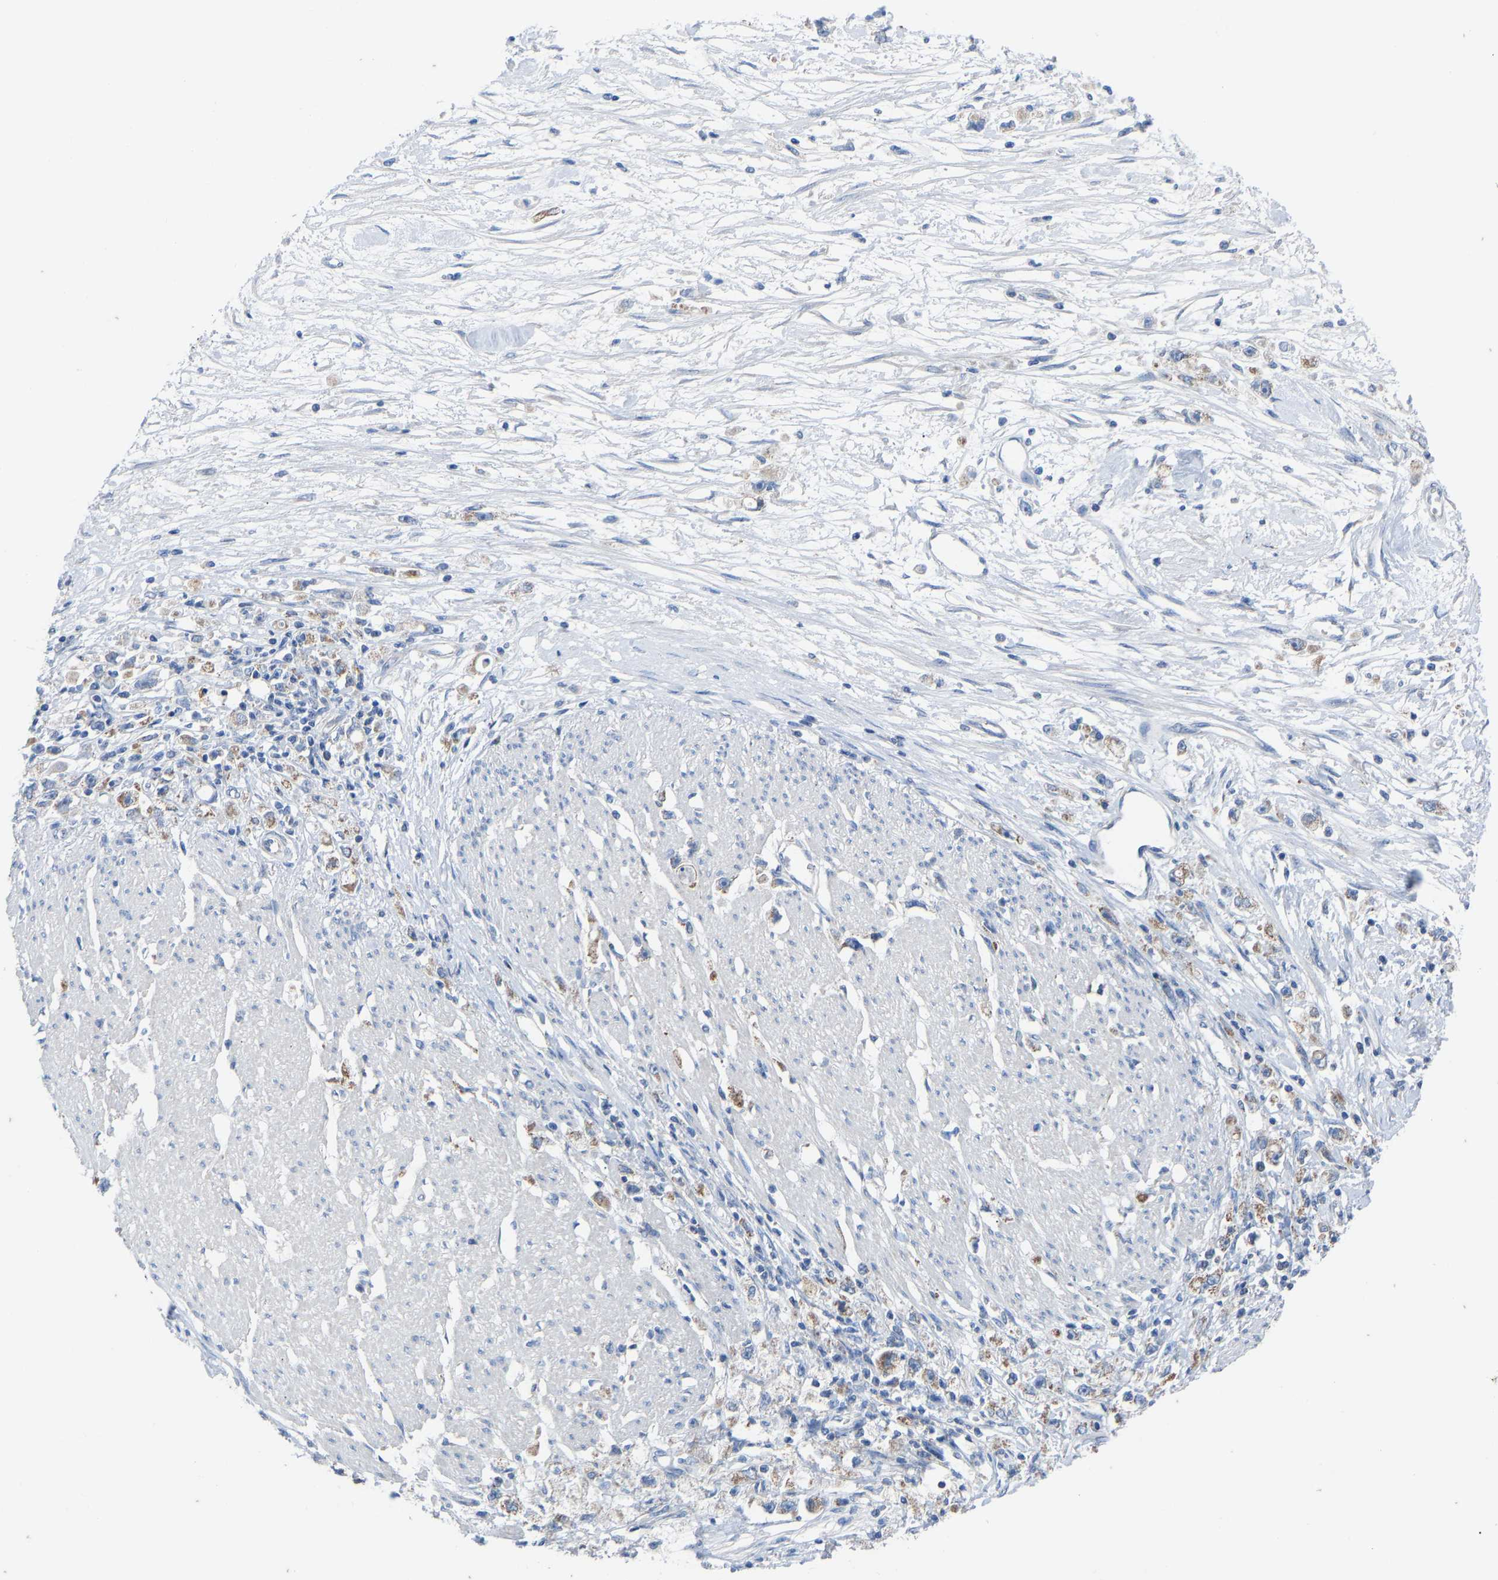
{"staining": {"intensity": "moderate", "quantity": "<25%", "location": "cytoplasmic/membranous"}, "tissue": "stomach cancer", "cell_type": "Tumor cells", "image_type": "cancer", "snomed": [{"axis": "morphology", "description": "Adenocarcinoma, NOS"}, {"axis": "topography", "description": "Stomach"}], "caption": "Protein expression analysis of stomach adenocarcinoma reveals moderate cytoplasmic/membranous staining in approximately <25% of tumor cells.", "gene": "OLIG2", "patient": {"sex": "female", "age": 59}}